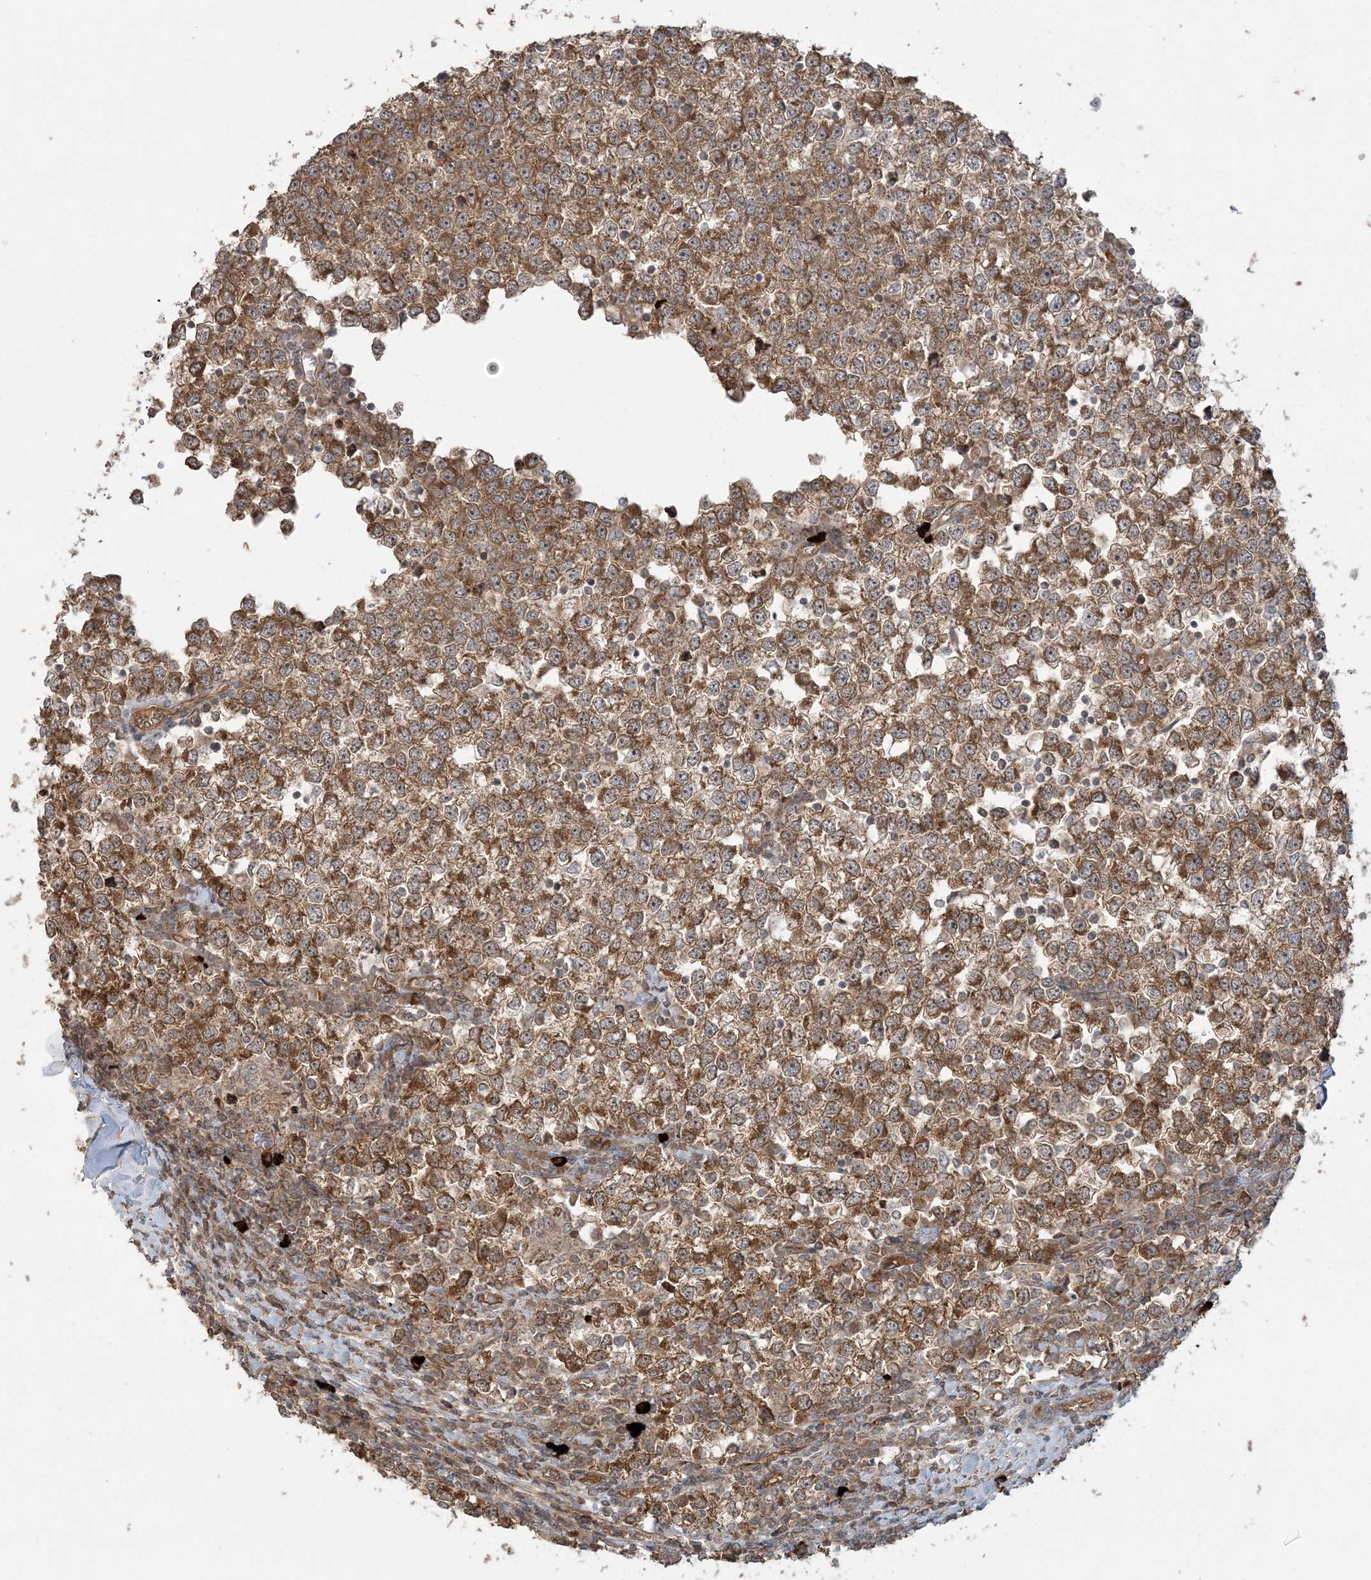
{"staining": {"intensity": "moderate", "quantity": ">75%", "location": "cytoplasmic/membranous"}, "tissue": "testis cancer", "cell_type": "Tumor cells", "image_type": "cancer", "snomed": [{"axis": "morphology", "description": "Seminoma, NOS"}, {"axis": "topography", "description": "Testis"}], "caption": "A brown stain shows moderate cytoplasmic/membranous expression of a protein in human testis cancer (seminoma) tumor cells. The staining was performed using DAB (3,3'-diaminobenzidine) to visualize the protein expression in brown, while the nuclei were stained in blue with hematoxylin (Magnification: 20x).", "gene": "STIM2", "patient": {"sex": "male", "age": 65}}